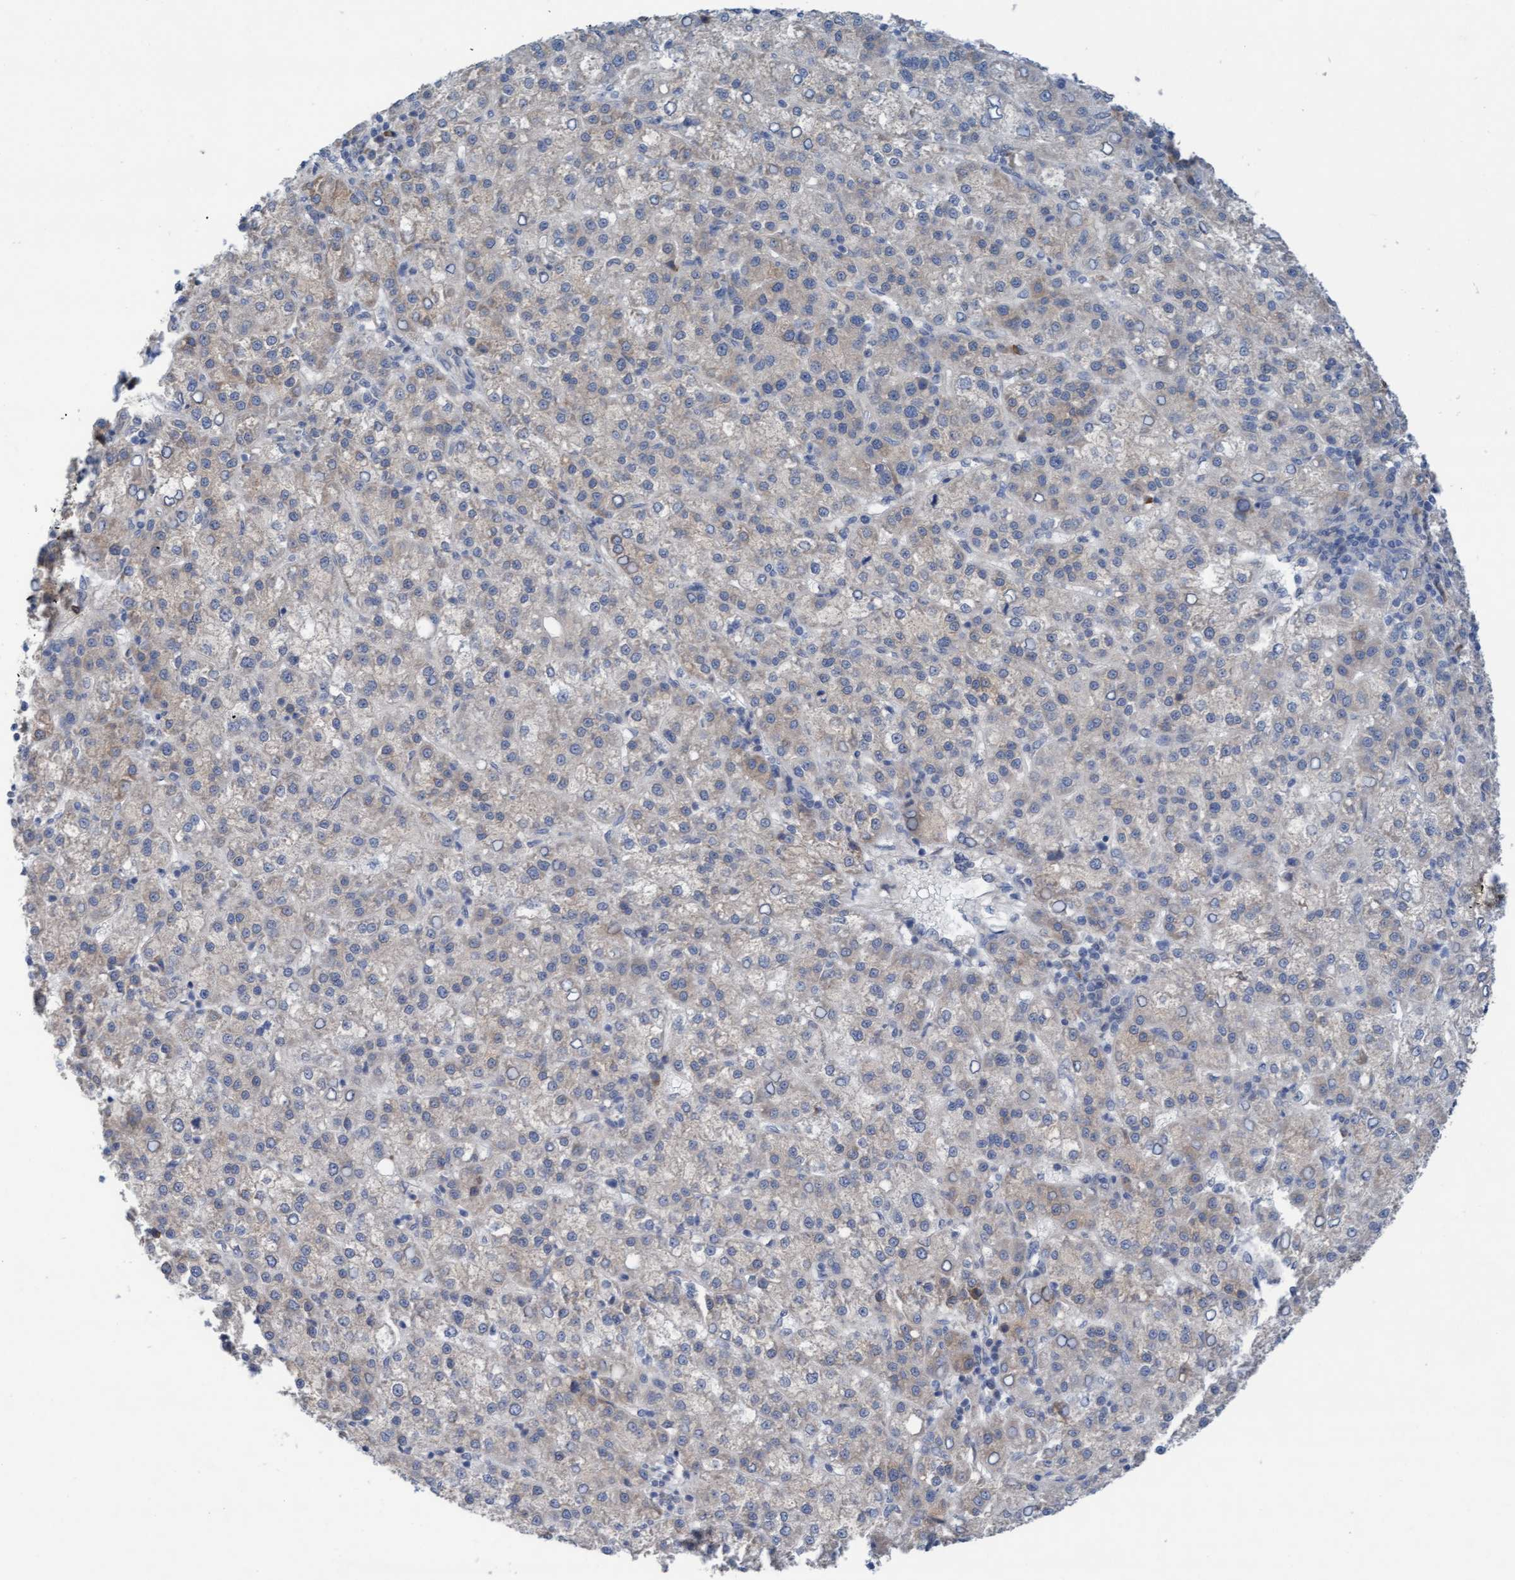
{"staining": {"intensity": "weak", "quantity": "<25%", "location": "cytoplasmic/membranous"}, "tissue": "liver cancer", "cell_type": "Tumor cells", "image_type": "cancer", "snomed": [{"axis": "morphology", "description": "Carcinoma, Hepatocellular, NOS"}, {"axis": "topography", "description": "Liver"}], "caption": "Hepatocellular carcinoma (liver) was stained to show a protein in brown. There is no significant staining in tumor cells. (DAB IHC visualized using brightfield microscopy, high magnification).", "gene": "PLCD1", "patient": {"sex": "female", "age": 58}}